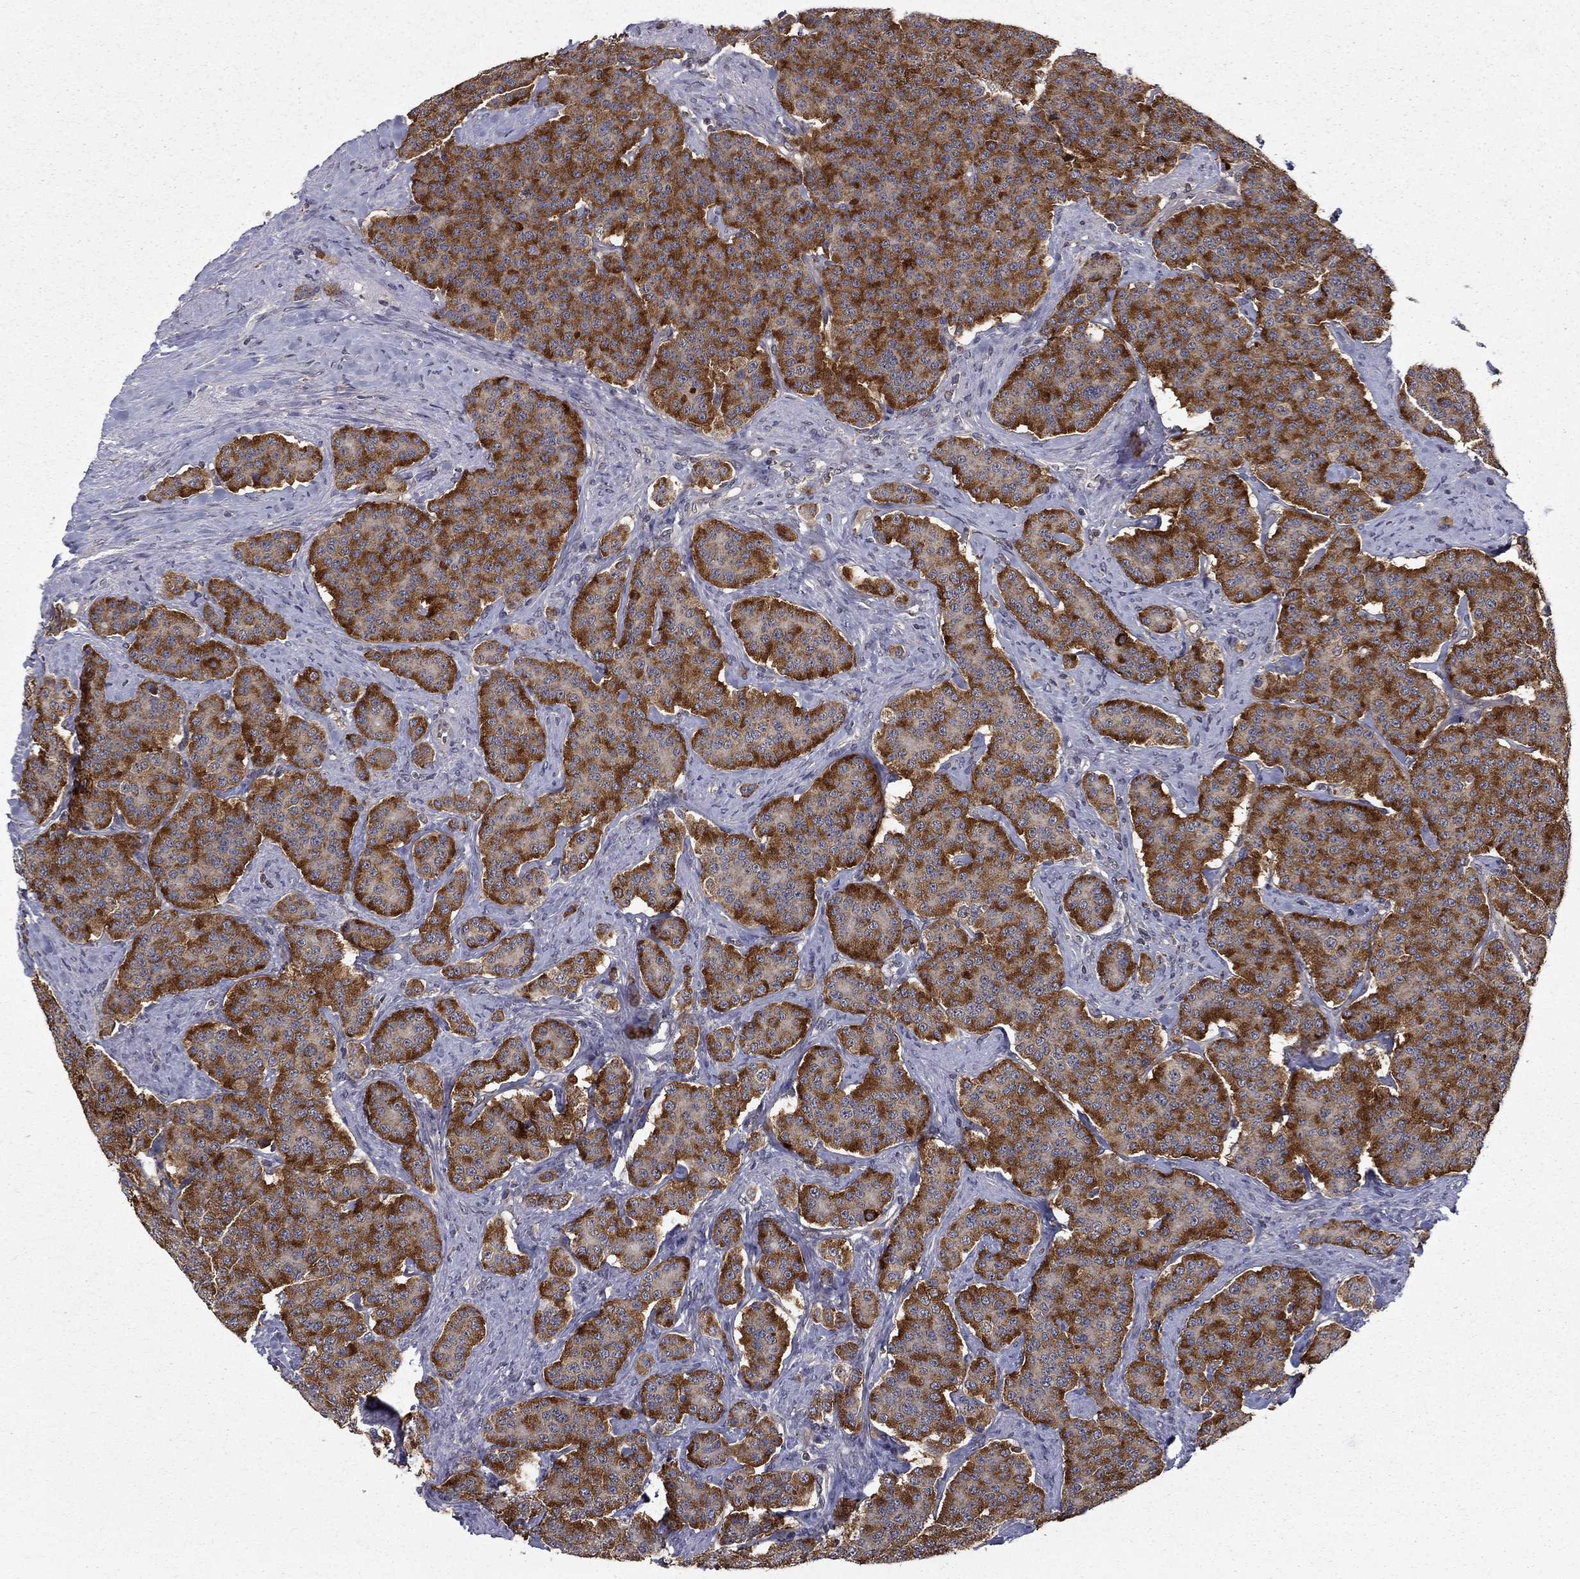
{"staining": {"intensity": "strong", "quantity": ">75%", "location": "cytoplasmic/membranous"}, "tissue": "carcinoid", "cell_type": "Tumor cells", "image_type": "cancer", "snomed": [{"axis": "morphology", "description": "Carcinoid, malignant, NOS"}, {"axis": "topography", "description": "Small intestine"}], "caption": "There is high levels of strong cytoplasmic/membranous positivity in tumor cells of carcinoid (malignant), as demonstrated by immunohistochemical staining (brown color).", "gene": "SLC2A13", "patient": {"sex": "female", "age": 58}}